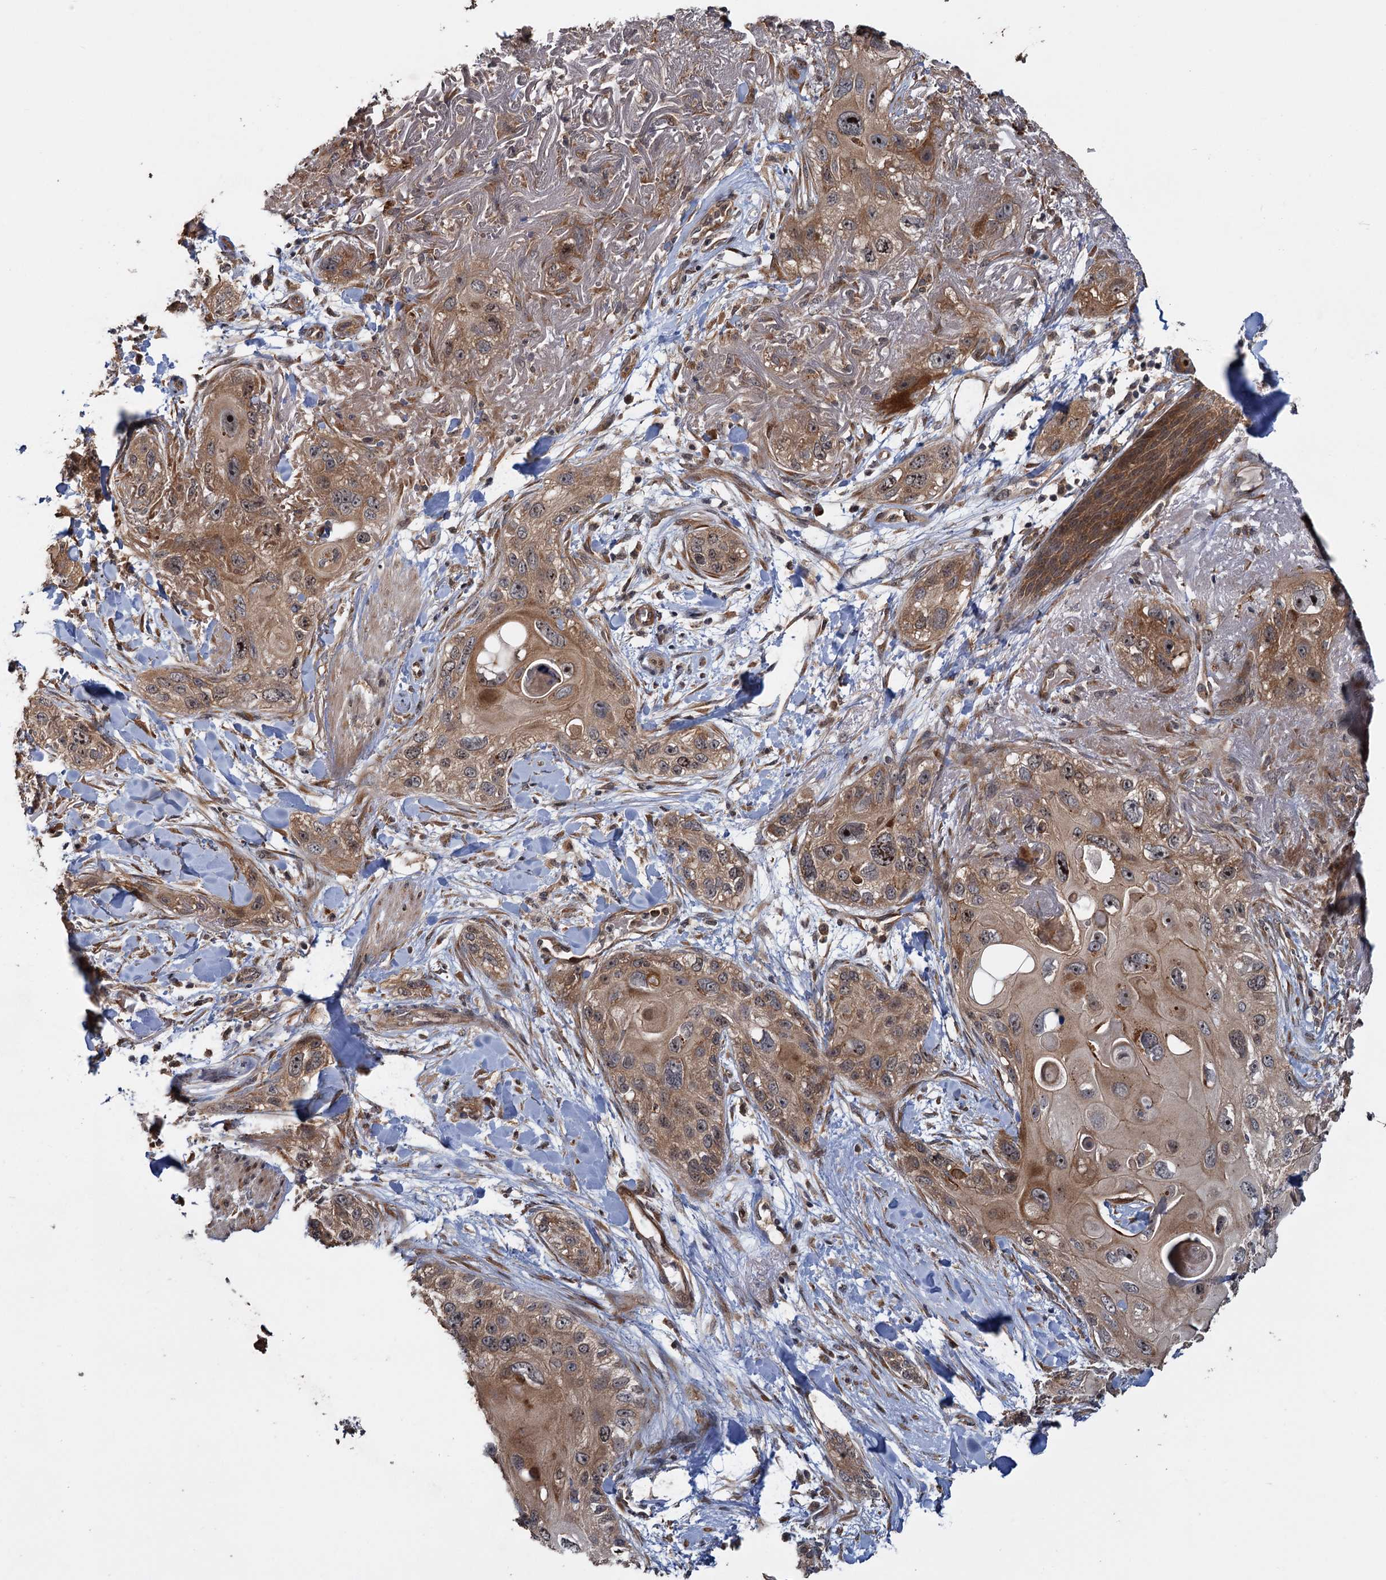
{"staining": {"intensity": "moderate", "quantity": ">75%", "location": "cytoplasmic/membranous"}, "tissue": "skin cancer", "cell_type": "Tumor cells", "image_type": "cancer", "snomed": [{"axis": "morphology", "description": "Normal tissue, NOS"}, {"axis": "morphology", "description": "Squamous cell carcinoma, NOS"}, {"axis": "topography", "description": "Skin"}], "caption": "DAB immunohistochemical staining of human skin cancer (squamous cell carcinoma) reveals moderate cytoplasmic/membranous protein staining in about >75% of tumor cells. (Brightfield microscopy of DAB IHC at high magnification).", "gene": "KANSL2", "patient": {"sex": "male", "age": 72}}